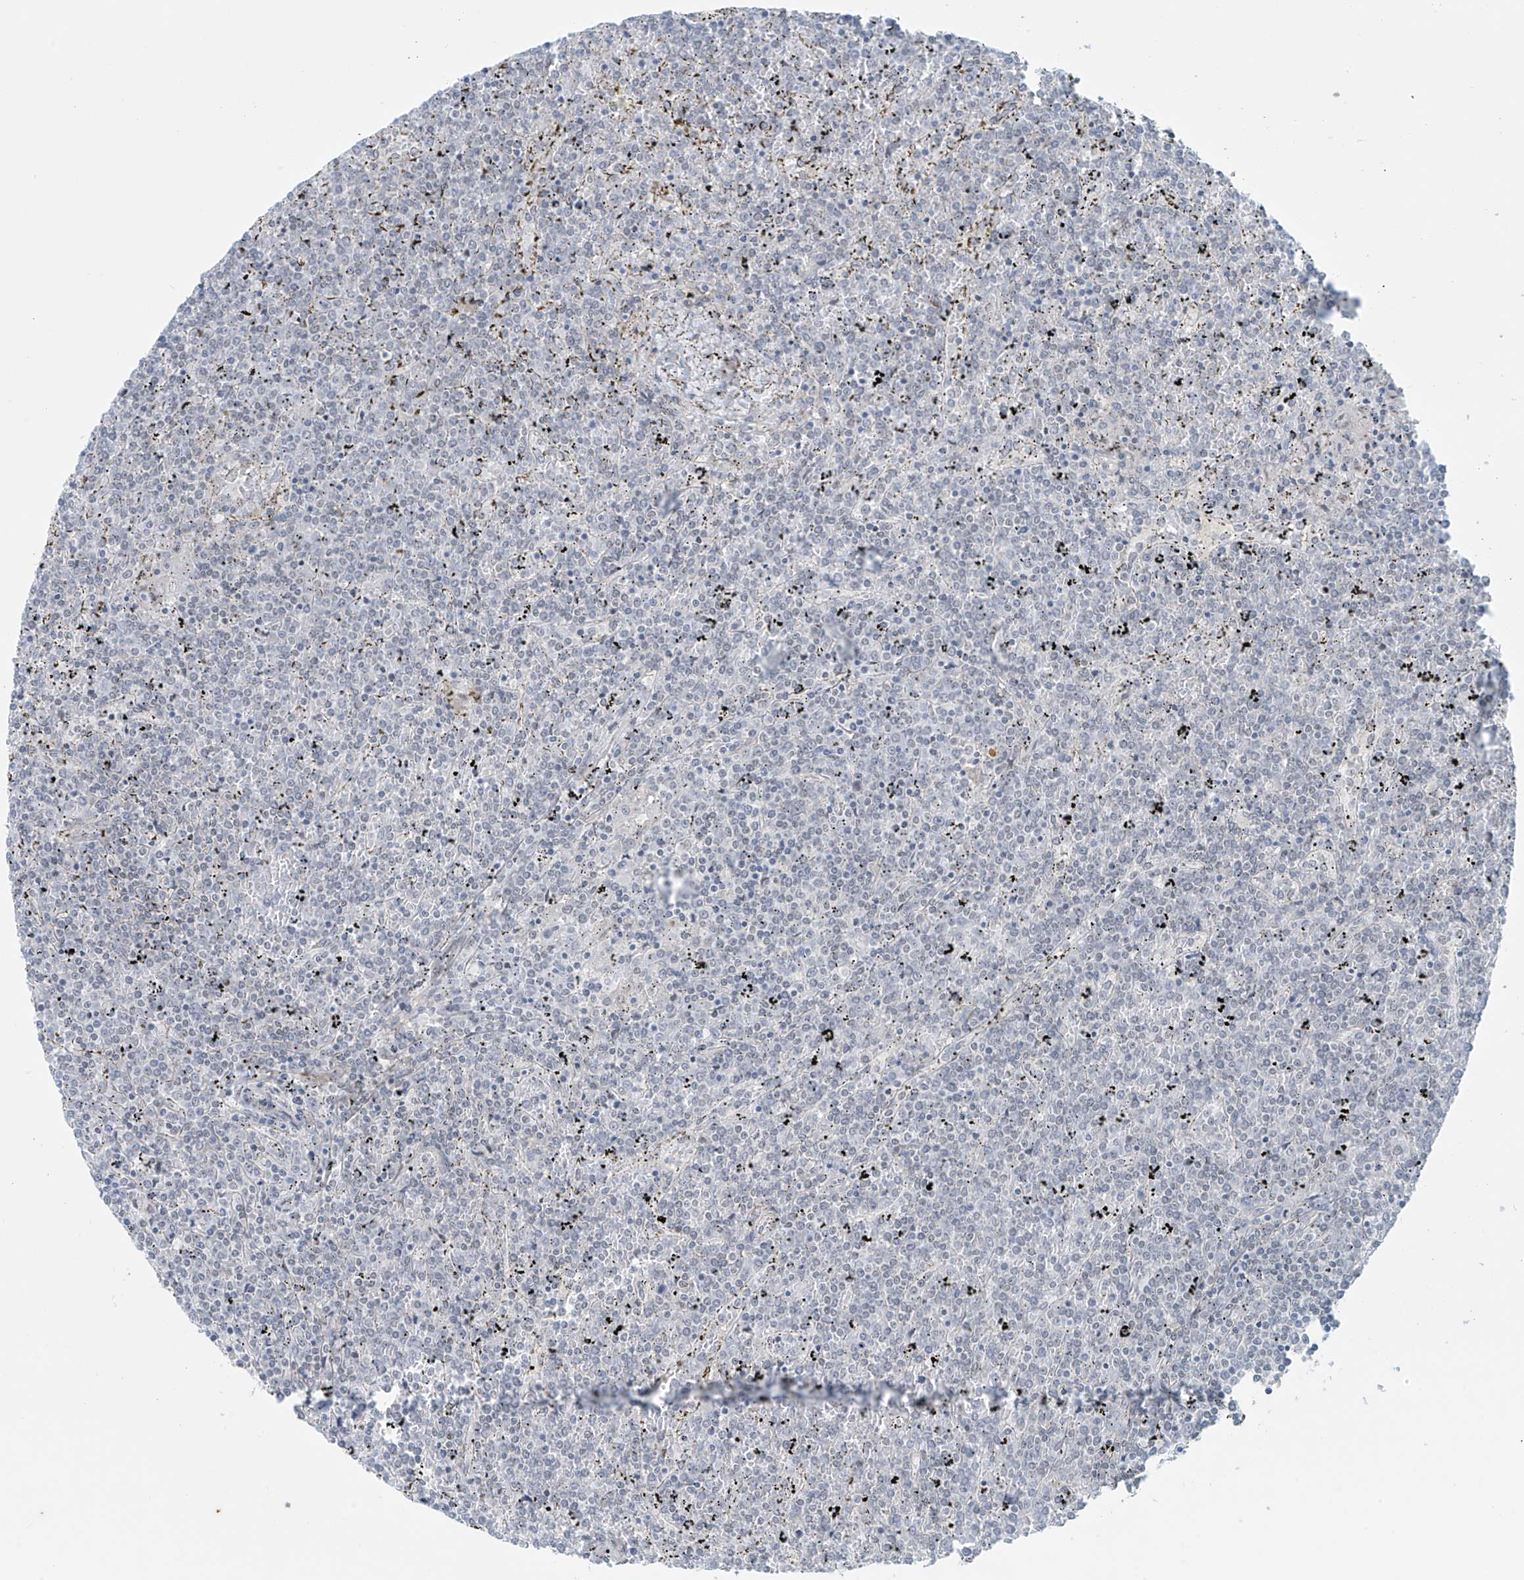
{"staining": {"intensity": "negative", "quantity": "none", "location": "none"}, "tissue": "lymphoma", "cell_type": "Tumor cells", "image_type": "cancer", "snomed": [{"axis": "morphology", "description": "Malignant lymphoma, non-Hodgkin's type, Low grade"}, {"axis": "topography", "description": "Spleen"}], "caption": "Immunohistochemistry (IHC) micrograph of neoplastic tissue: human lymphoma stained with DAB displays no significant protein staining in tumor cells.", "gene": "RASGEF1A", "patient": {"sex": "female", "age": 19}}